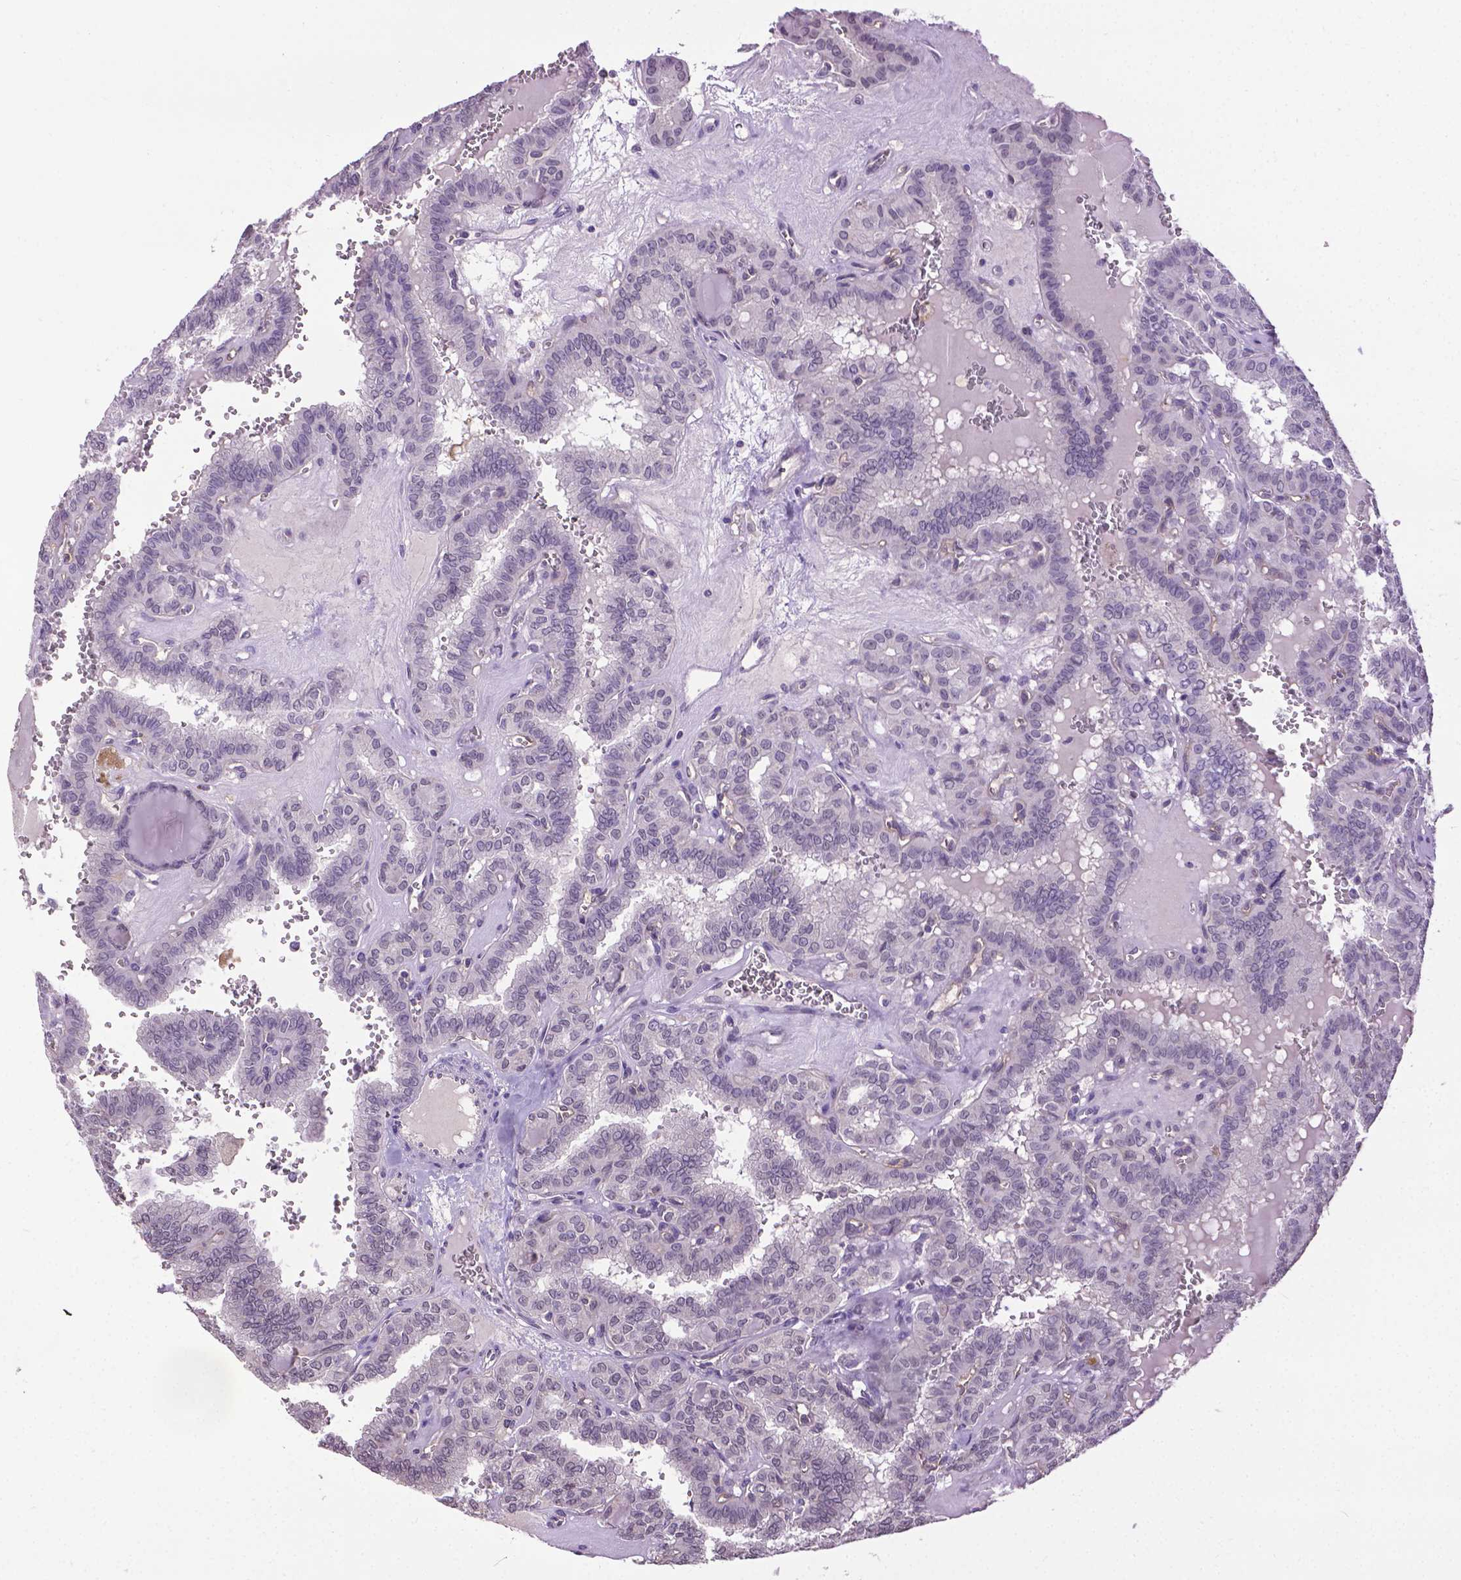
{"staining": {"intensity": "negative", "quantity": "none", "location": "none"}, "tissue": "thyroid cancer", "cell_type": "Tumor cells", "image_type": "cancer", "snomed": [{"axis": "morphology", "description": "Papillary adenocarcinoma, NOS"}, {"axis": "topography", "description": "Thyroid gland"}], "caption": "Immunohistochemistry (IHC) photomicrograph of human thyroid papillary adenocarcinoma stained for a protein (brown), which exhibits no positivity in tumor cells. (Brightfield microscopy of DAB immunohistochemistry (IHC) at high magnification).", "gene": "CPM", "patient": {"sex": "female", "age": 41}}